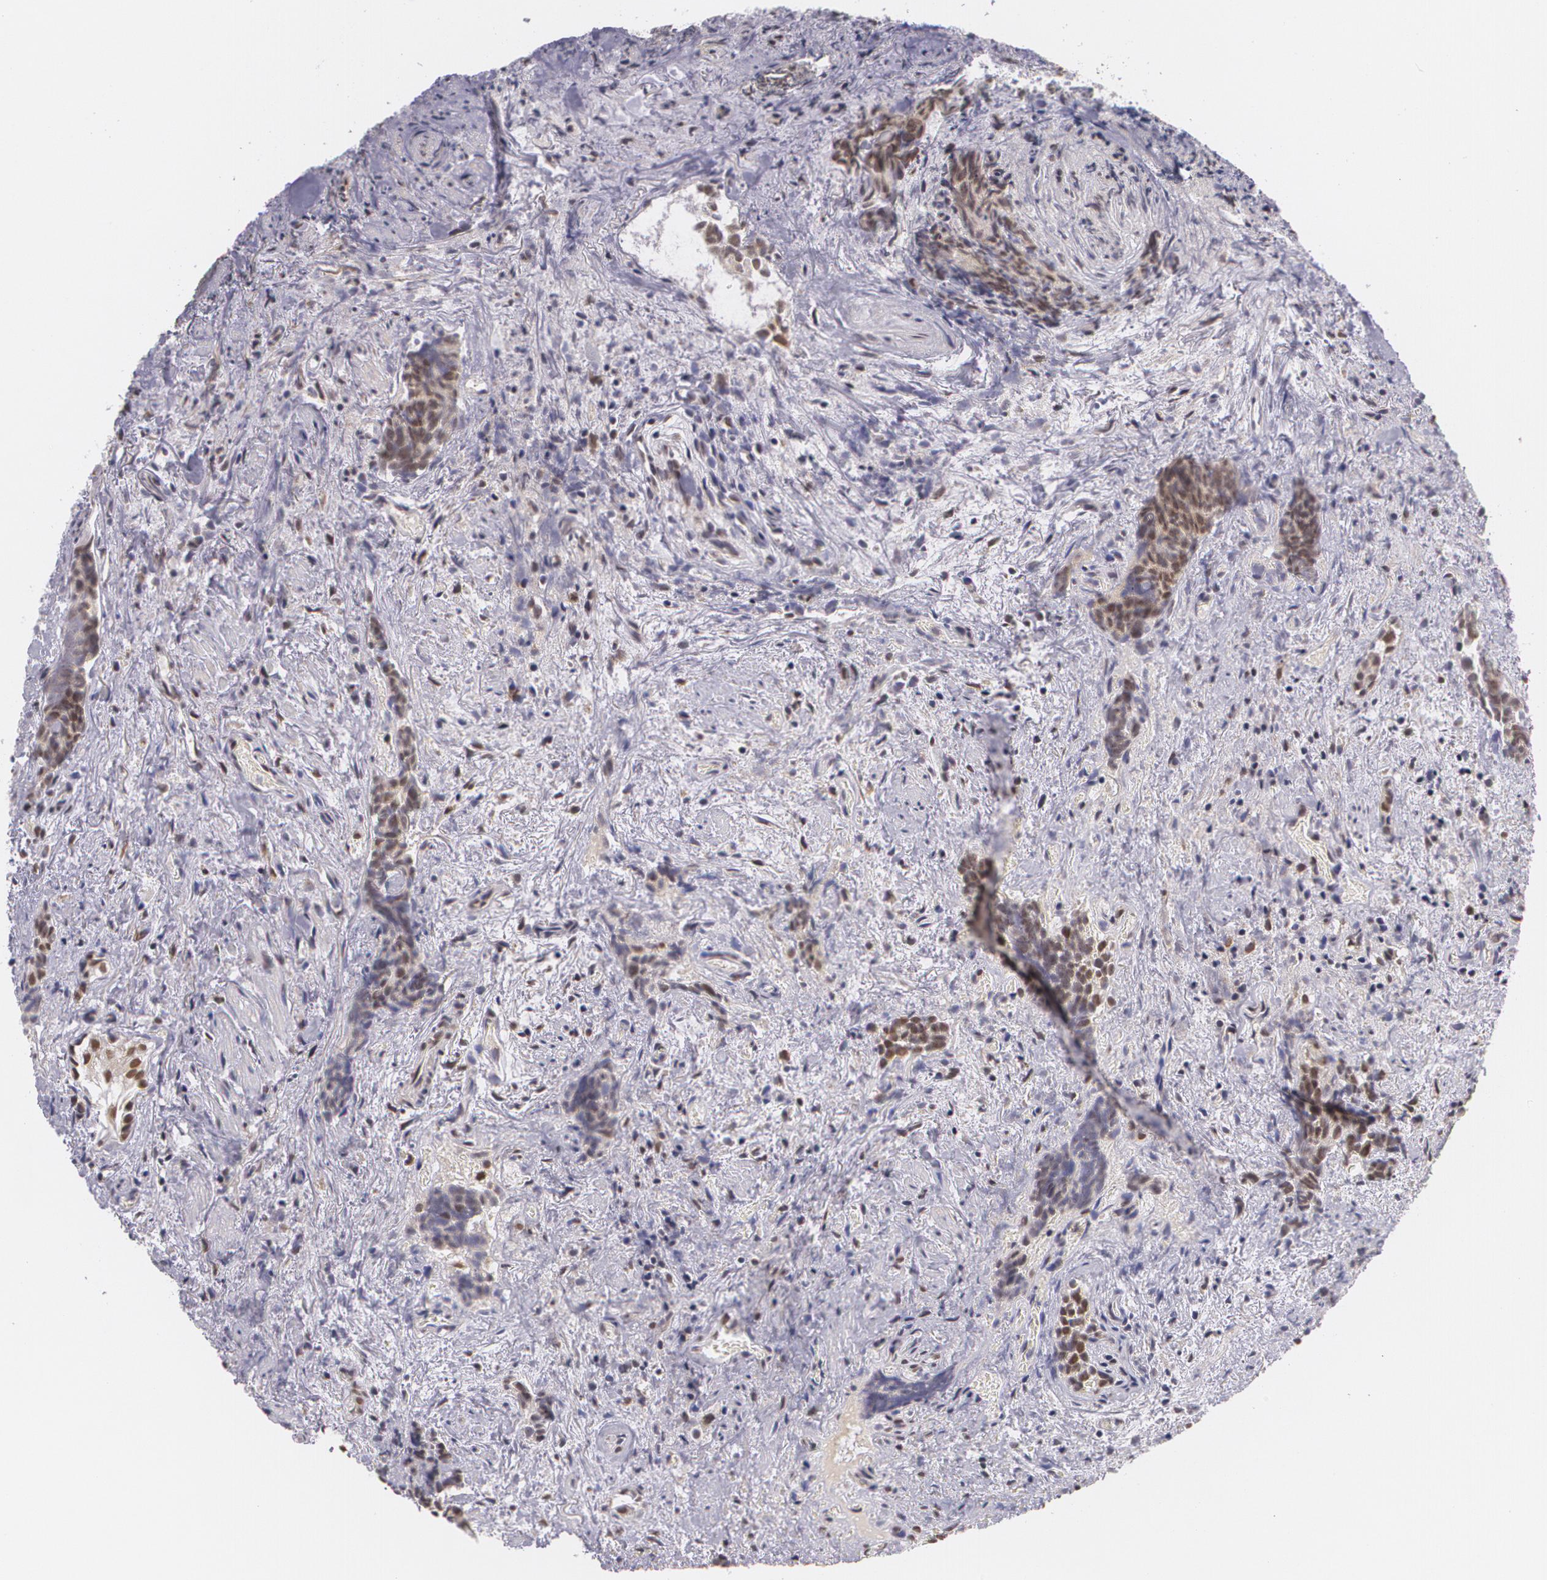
{"staining": {"intensity": "weak", "quantity": "25%-75%", "location": "nuclear"}, "tissue": "urothelial cancer", "cell_type": "Tumor cells", "image_type": "cancer", "snomed": [{"axis": "morphology", "description": "Urothelial carcinoma, High grade"}, {"axis": "topography", "description": "Urinary bladder"}], "caption": "This image demonstrates IHC staining of human urothelial cancer, with low weak nuclear staining in approximately 25%-75% of tumor cells.", "gene": "ALX1", "patient": {"sex": "female", "age": 78}}